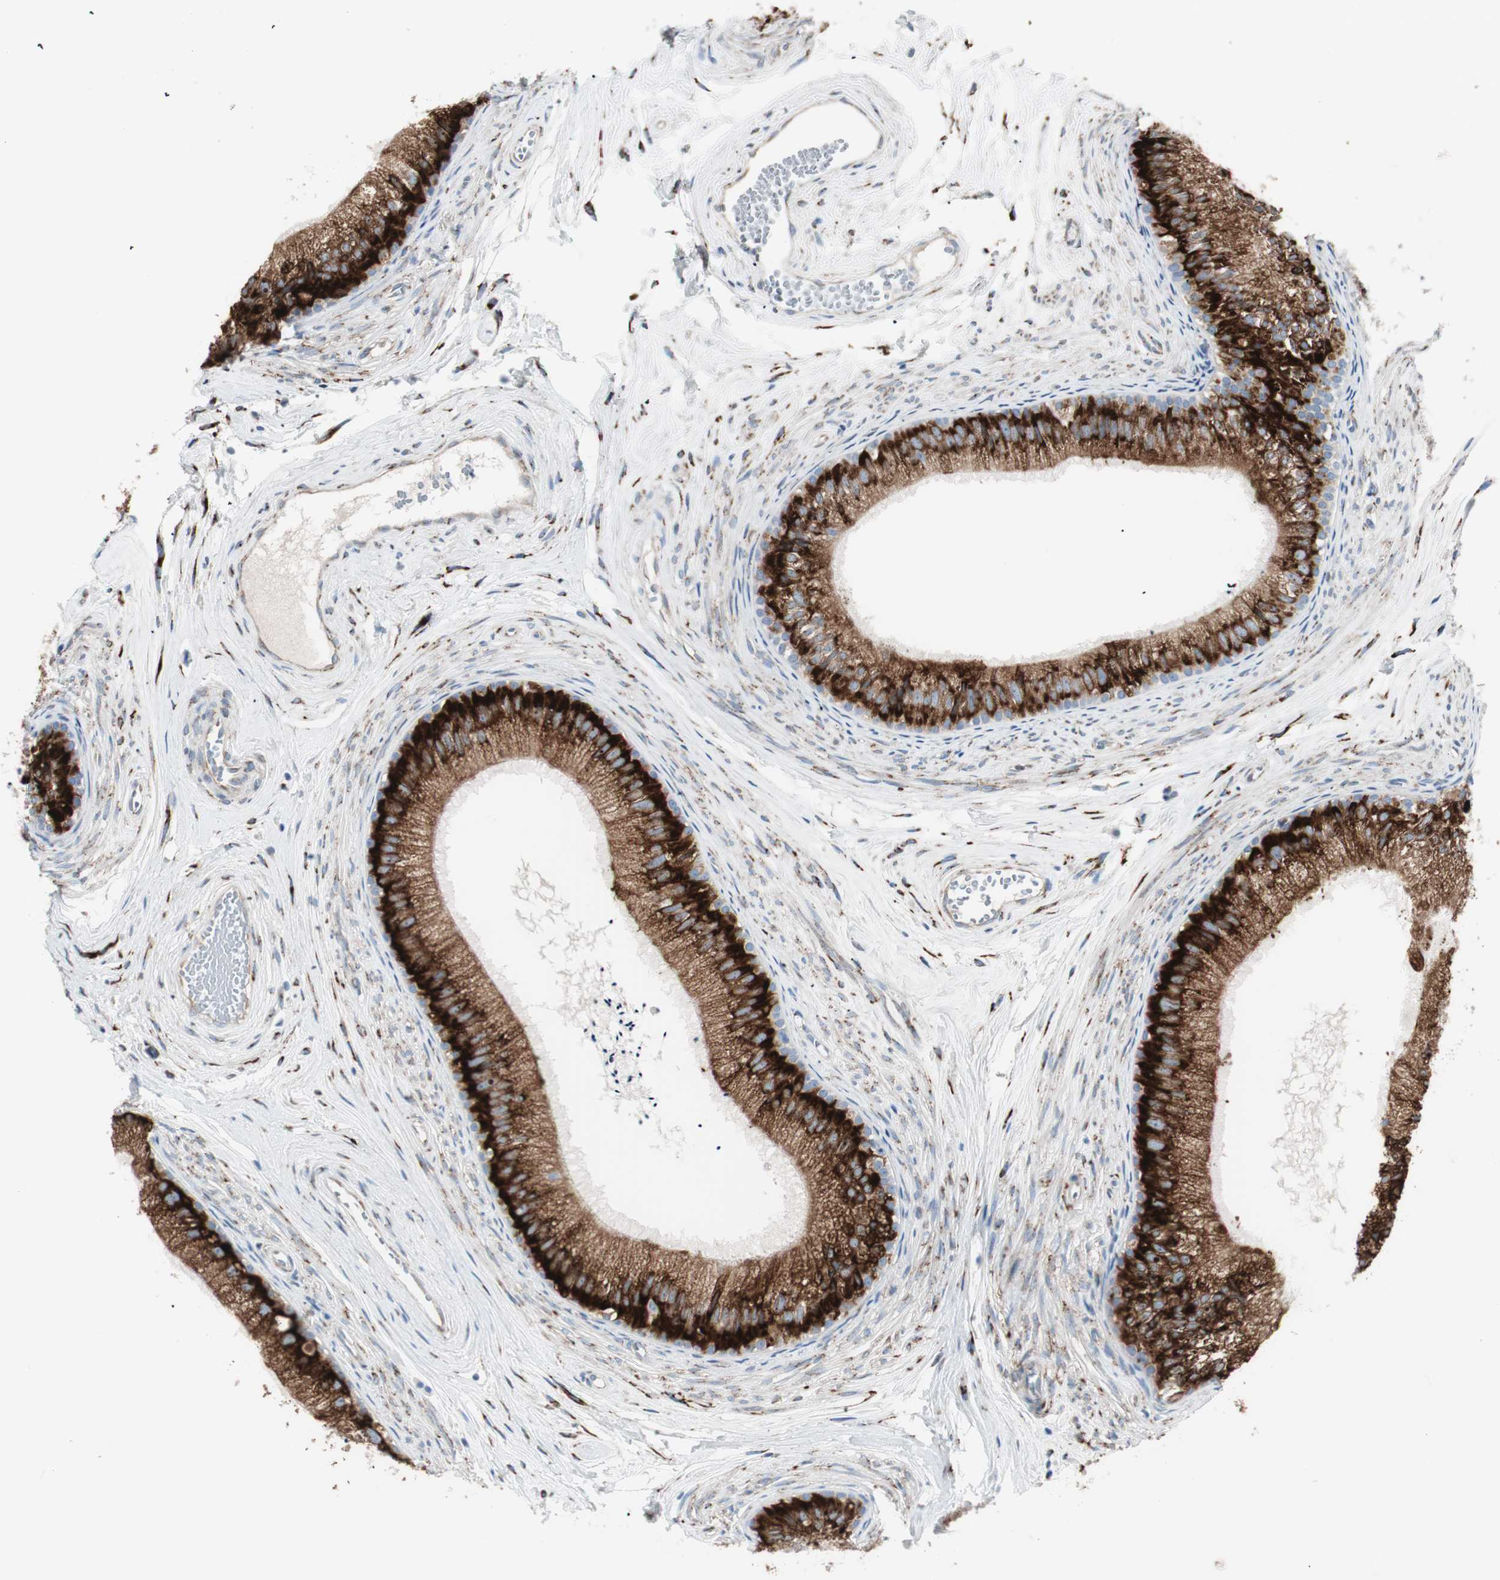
{"staining": {"intensity": "strong", "quantity": ">75%", "location": "cytoplasmic/membranous"}, "tissue": "epididymis", "cell_type": "Glandular cells", "image_type": "normal", "snomed": [{"axis": "morphology", "description": "Normal tissue, NOS"}, {"axis": "topography", "description": "Epididymis"}], "caption": "DAB immunohistochemical staining of unremarkable epididymis shows strong cytoplasmic/membranous protein staining in approximately >75% of glandular cells. (brown staining indicates protein expression, while blue staining denotes nuclei).", "gene": "P4HTM", "patient": {"sex": "male", "age": 56}}